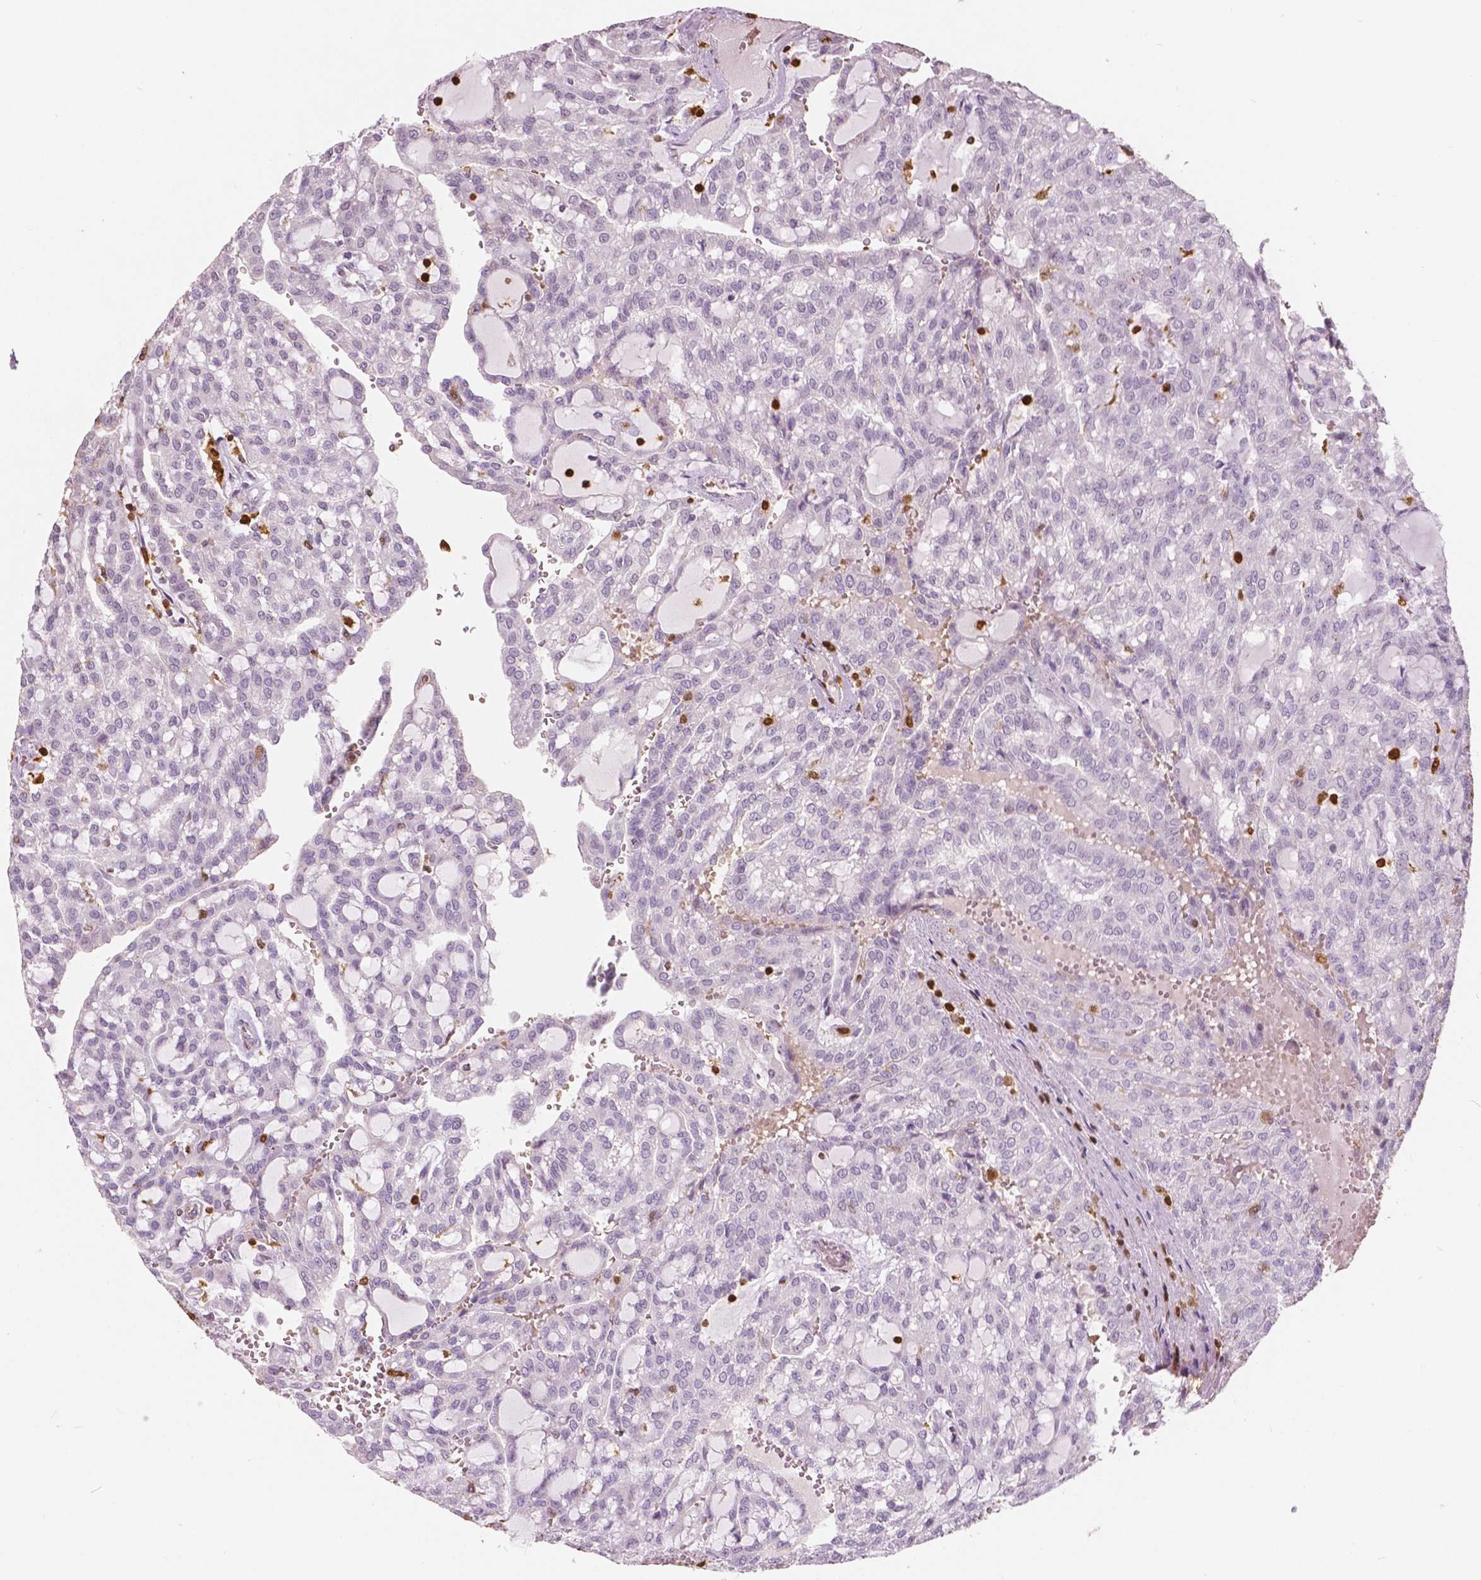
{"staining": {"intensity": "negative", "quantity": "none", "location": "none"}, "tissue": "renal cancer", "cell_type": "Tumor cells", "image_type": "cancer", "snomed": [{"axis": "morphology", "description": "Adenocarcinoma, NOS"}, {"axis": "topography", "description": "Kidney"}], "caption": "Micrograph shows no significant protein expression in tumor cells of renal adenocarcinoma.", "gene": "S100A4", "patient": {"sex": "male", "age": 63}}